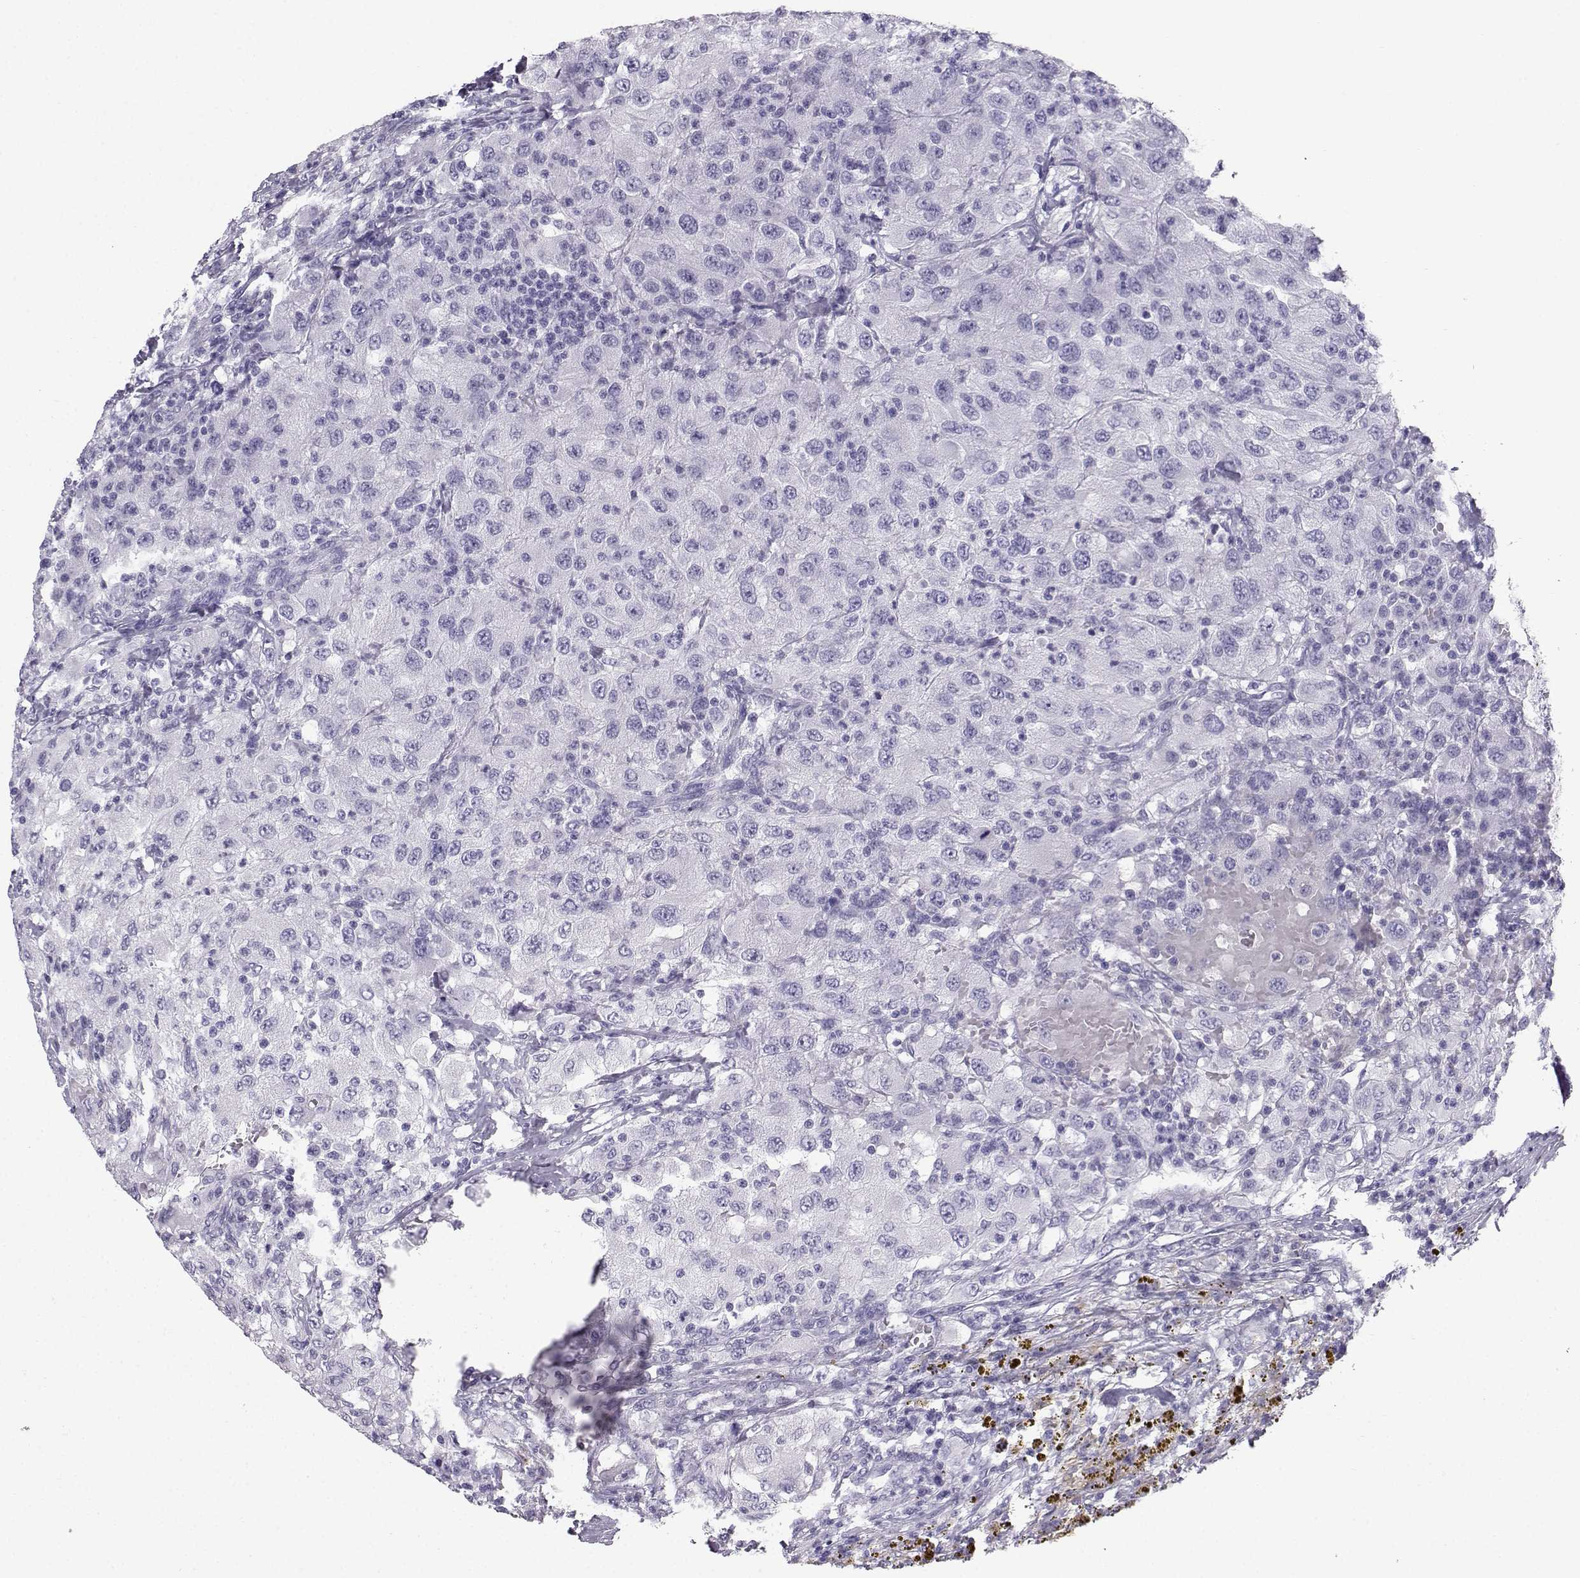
{"staining": {"intensity": "negative", "quantity": "none", "location": "none"}, "tissue": "renal cancer", "cell_type": "Tumor cells", "image_type": "cancer", "snomed": [{"axis": "morphology", "description": "Adenocarcinoma, NOS"}, {"axis": "topography", "description": "Kidney"}], "caption": "A photomicrograph of renal cancer stained for a protein reveals no brown staining in tumor cells. (Stains: DAB (3,3'-diaminobenzidine) IHC with hematoxylin counter stain, Microscopy: brightfield microscopy at high magnification).", "gene": "IQCD", "patient": {"sex": "female", "age": 67}}